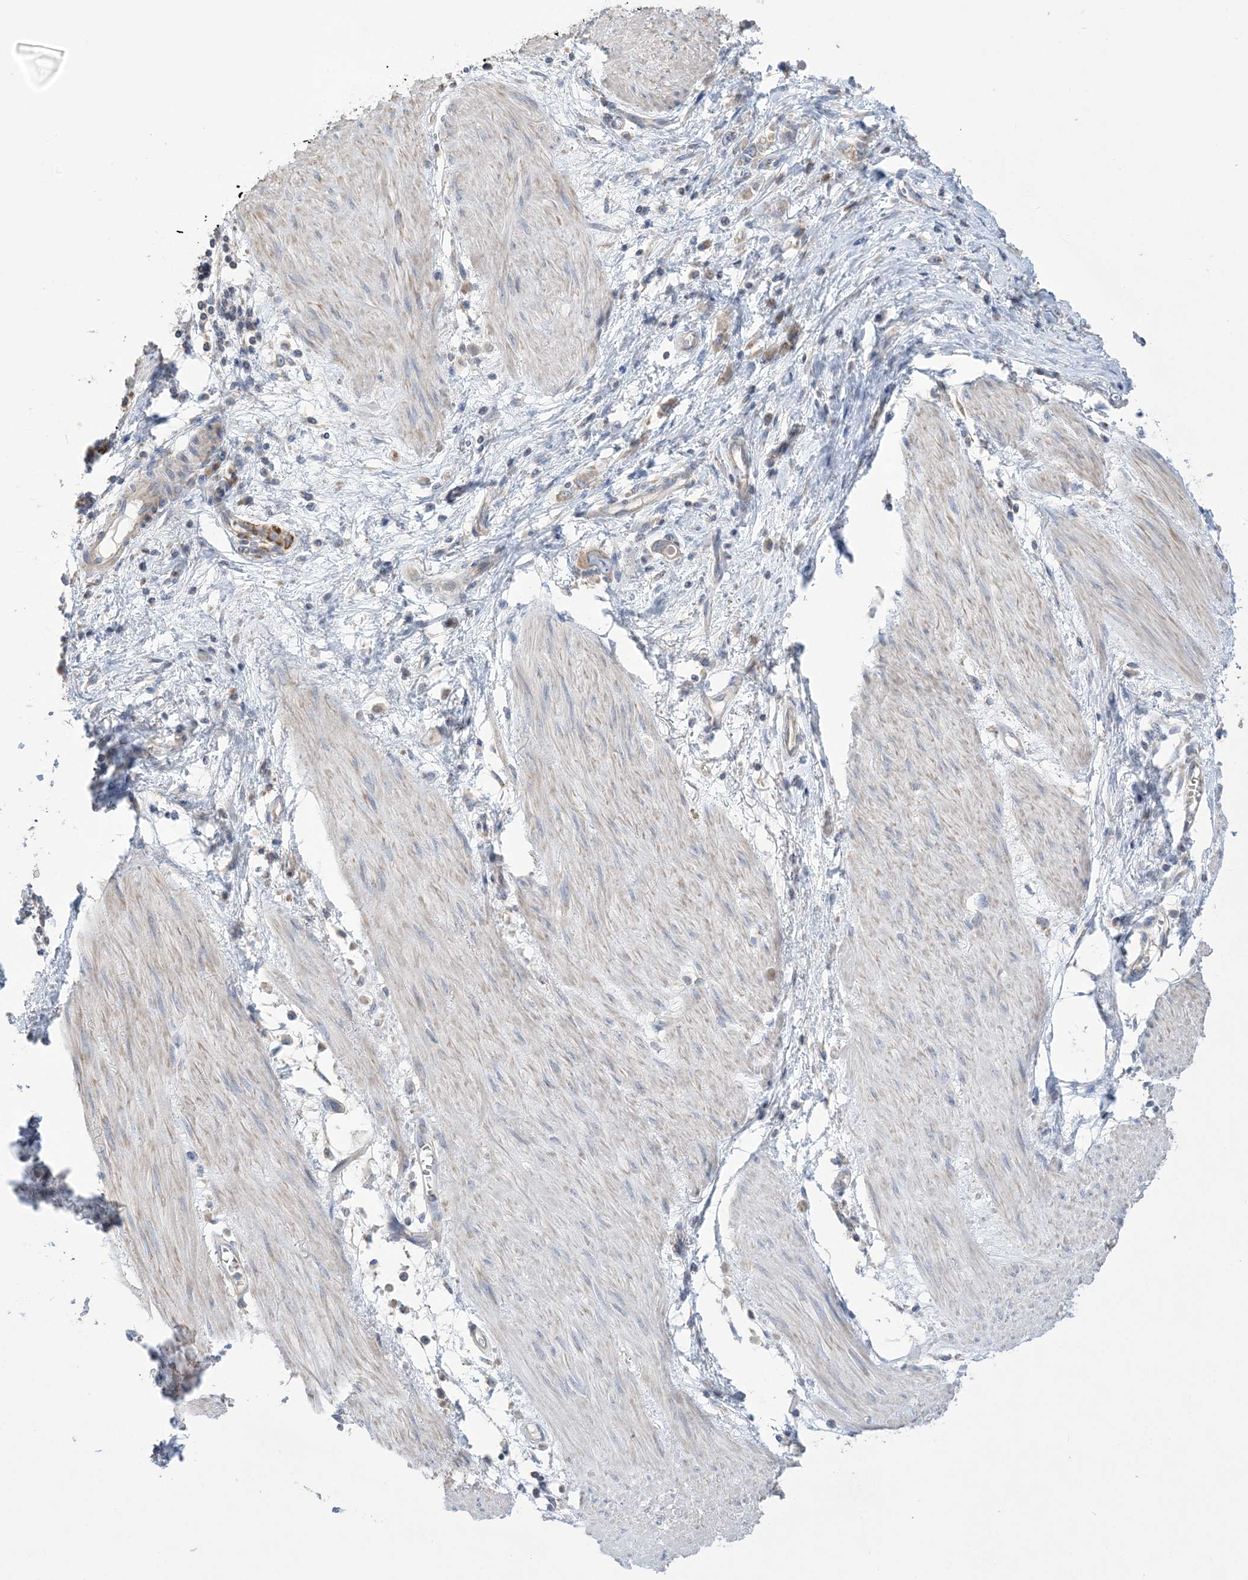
{"staining": {"intensity": "negative", "quantity": "none", "location": "none"}, "tissue": "stomach cancer", "cell_type": "Tumor cells", "image_type": "cancer", "snomed": [{"axis": "morphology", "description": "Adenocarcinoma, NOS"}, {"axis": "topography", "description": "Stomach"}], "caption": "The image demonstrates no significant staining in tumor cells of stomach cancer (adenocarcinoma).", "gene": "CLEC16A", "patient": {"sex": "female", "age": 76}}